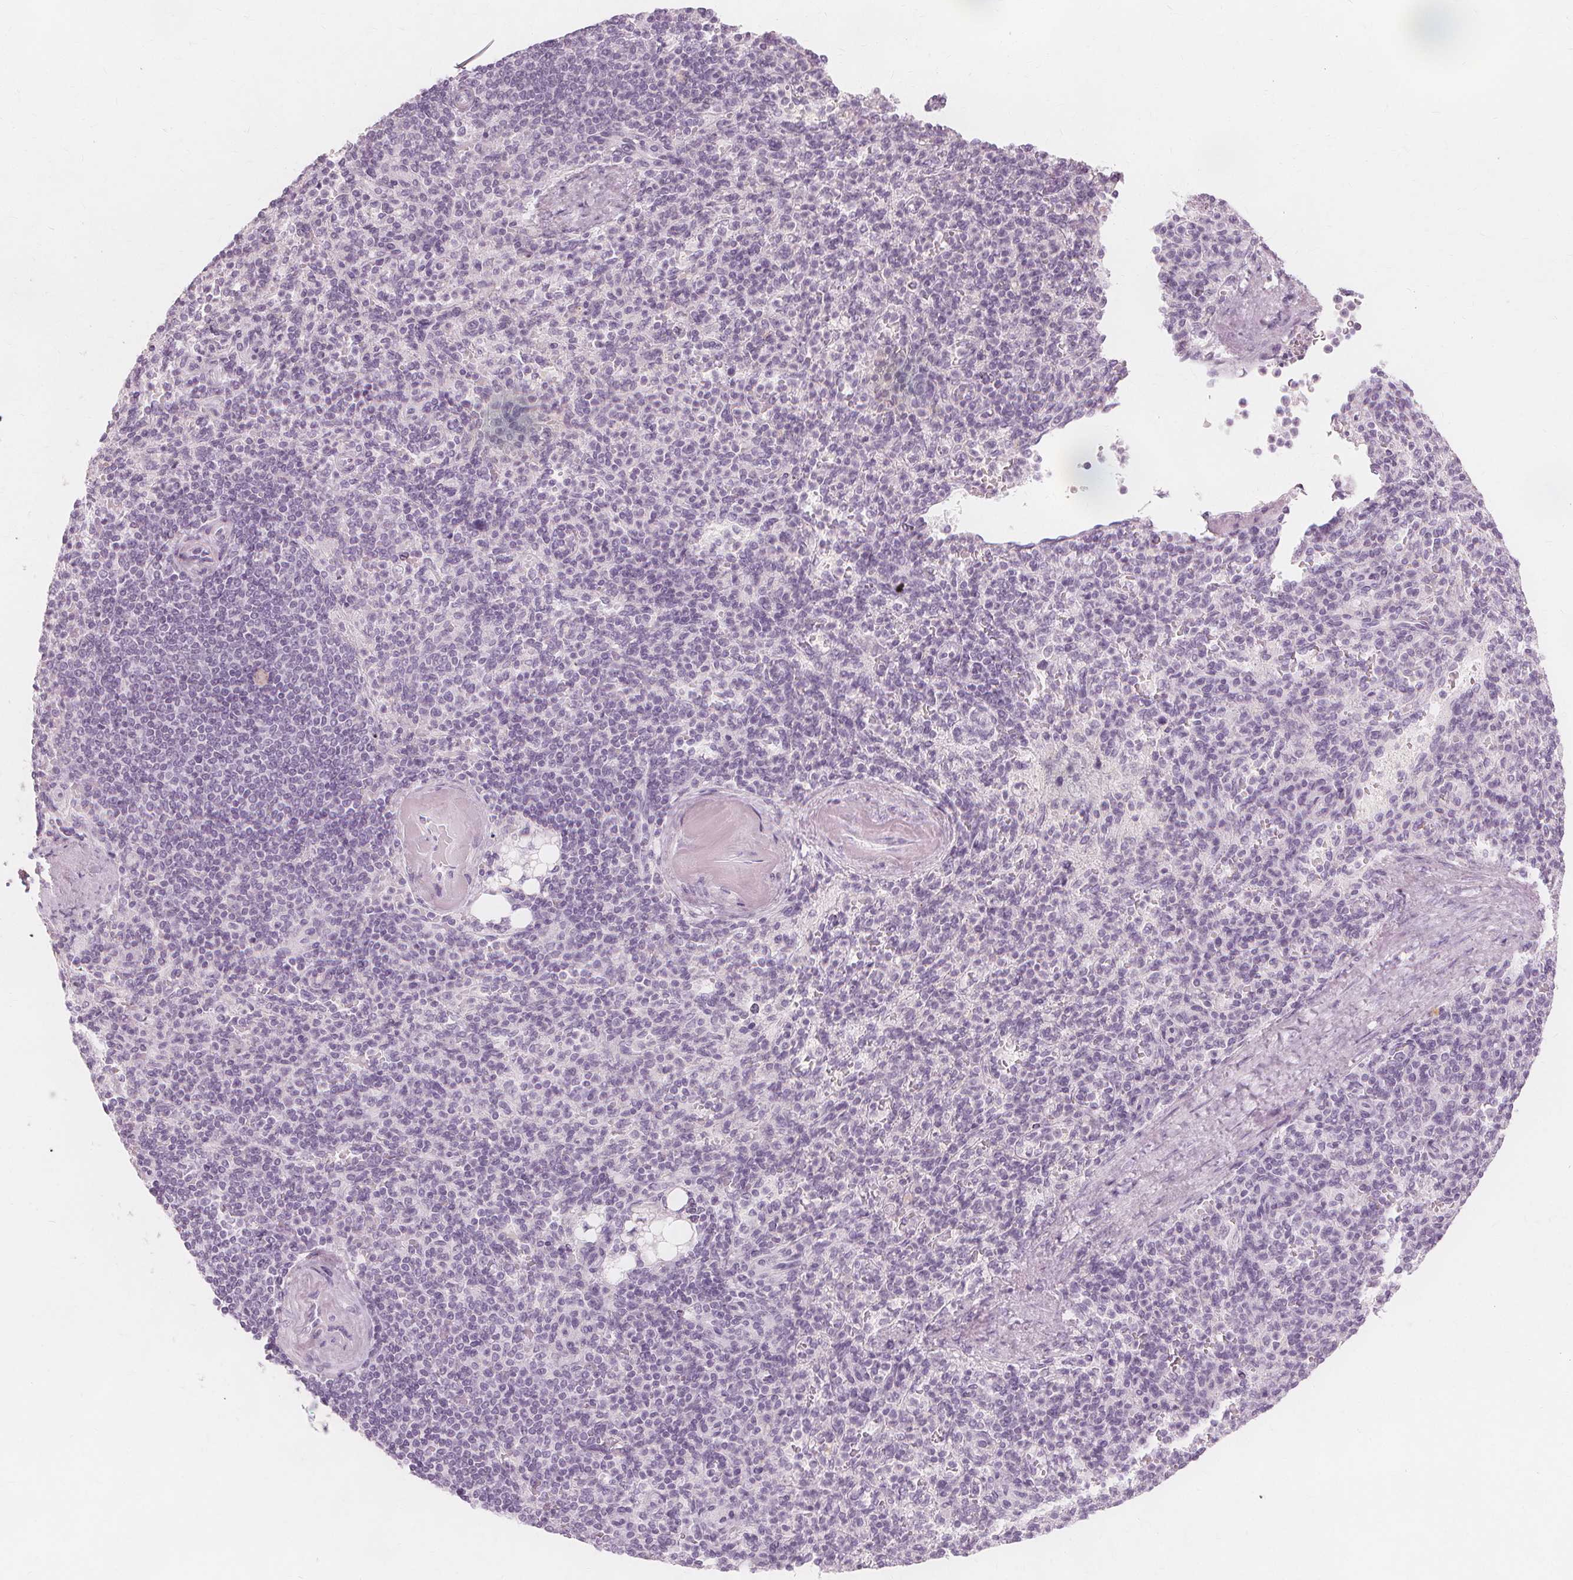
{"staining": {"intensity": "negative", "quantity": "none", "location": "none"}, "tissue": "spleen", "cell_type": "Cells in red pulp", "image_type": "normal", "snomed": [{"axis": "morphology", "description": "Normal tissue, NOS"}, {"axis": "topography", "description": "Spleen"}], "caption": "Cells in red pulp show no significant expression in unremarkable spleen. (DAB immunohistochemistry visualized using brightfield microscopy, high magnification).", "gene": "TFF1", "patient": {"sex": "female", "age": 74}}